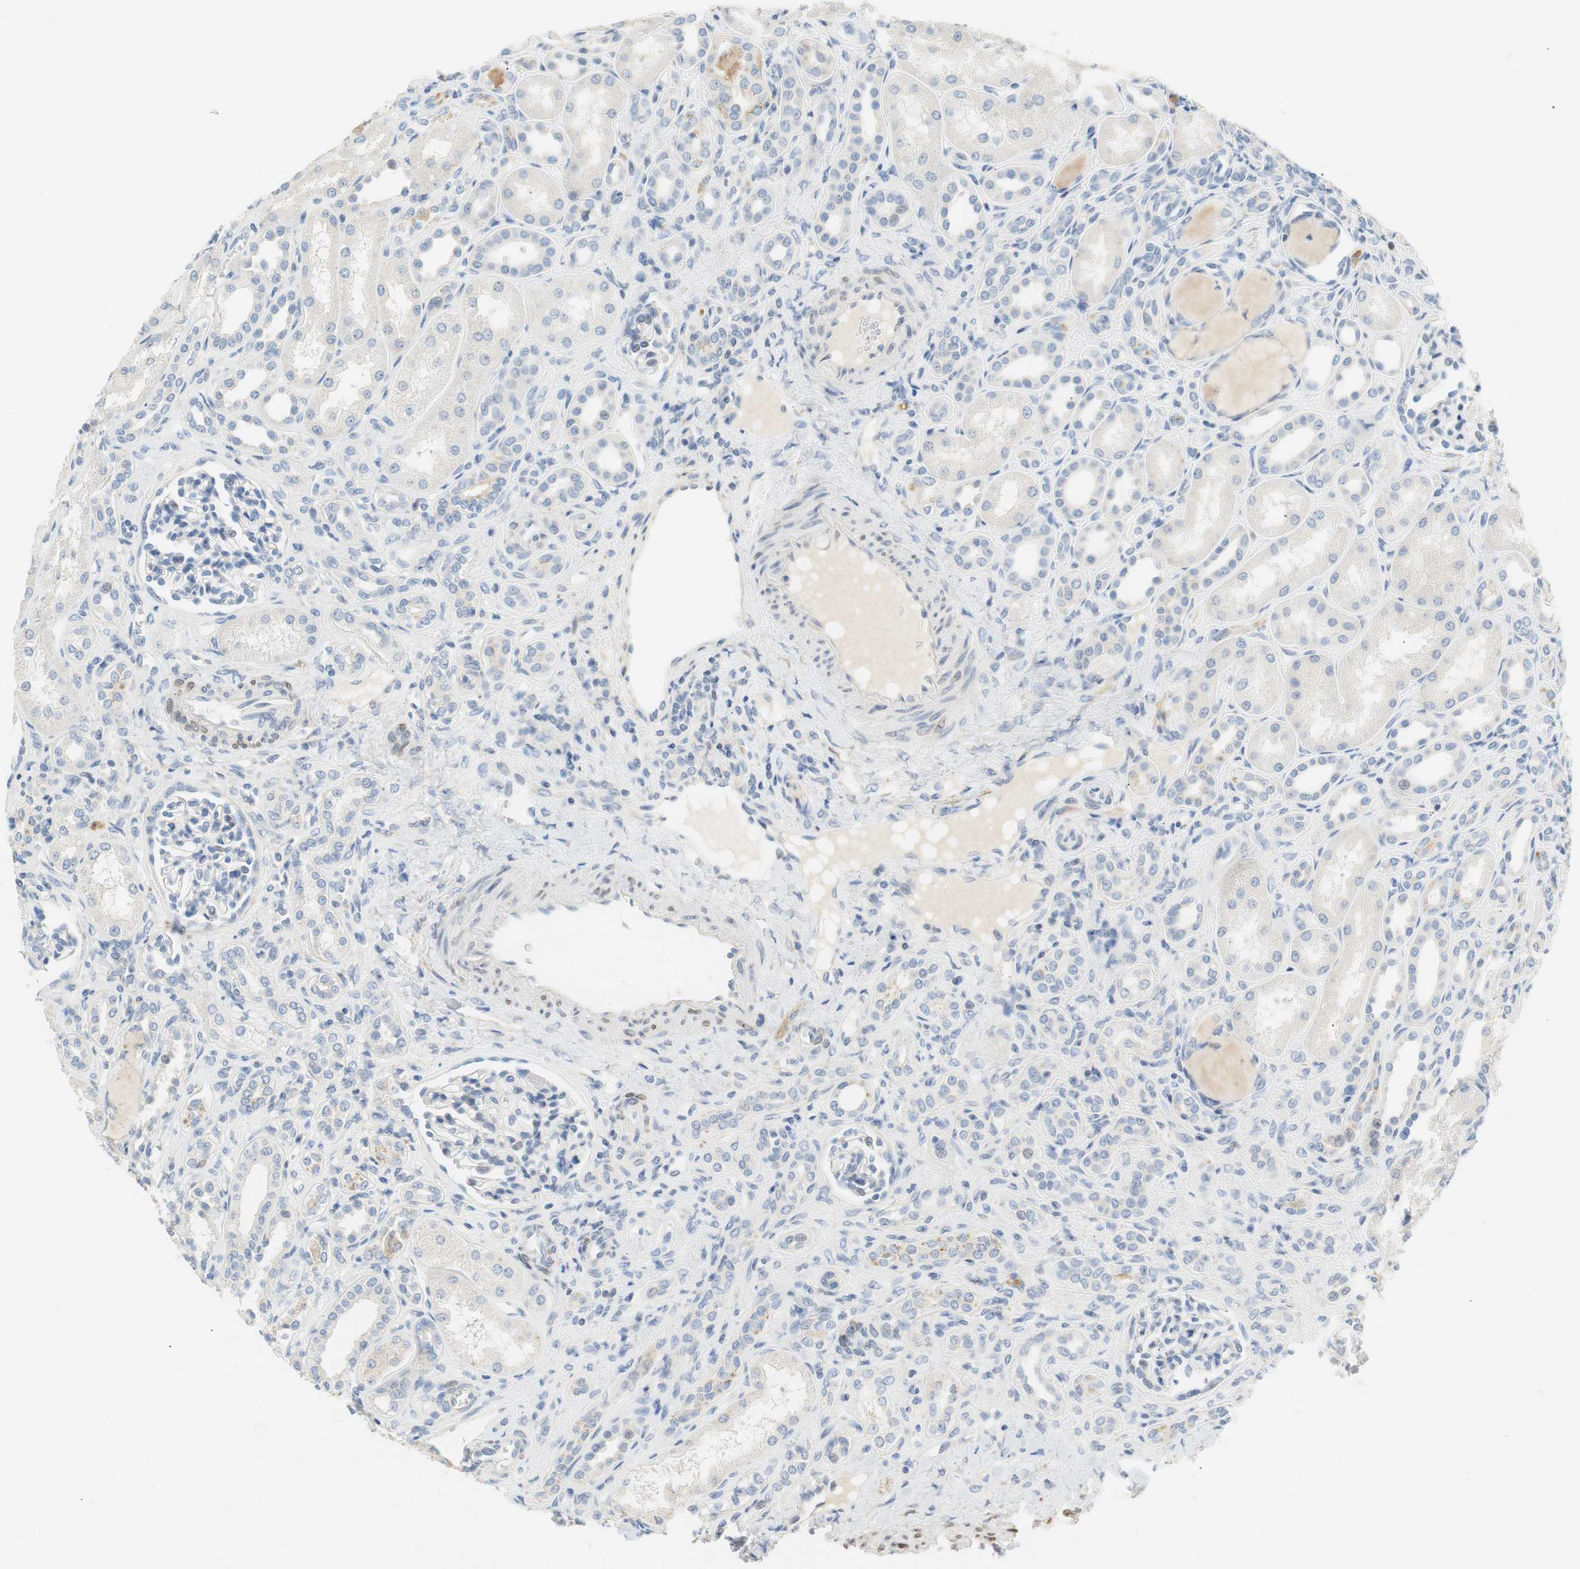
{"staining": {"intensity": "negative", "quantity": "none", "location": "none"}, "tissue": "kidney", "cell_type": "Cells in glomeruli", "image_type": "normal", "snomed": [{"axis": "morphology", "description": "Normal tissue, NOS"}, {"axis": "topography", "description": "Kidney"}], "caption": "The image reveals no significant staining in cells in glomeruli of kidney.", "gene": "CCM2L", "patient": {"sex": "male", "age": 7}}